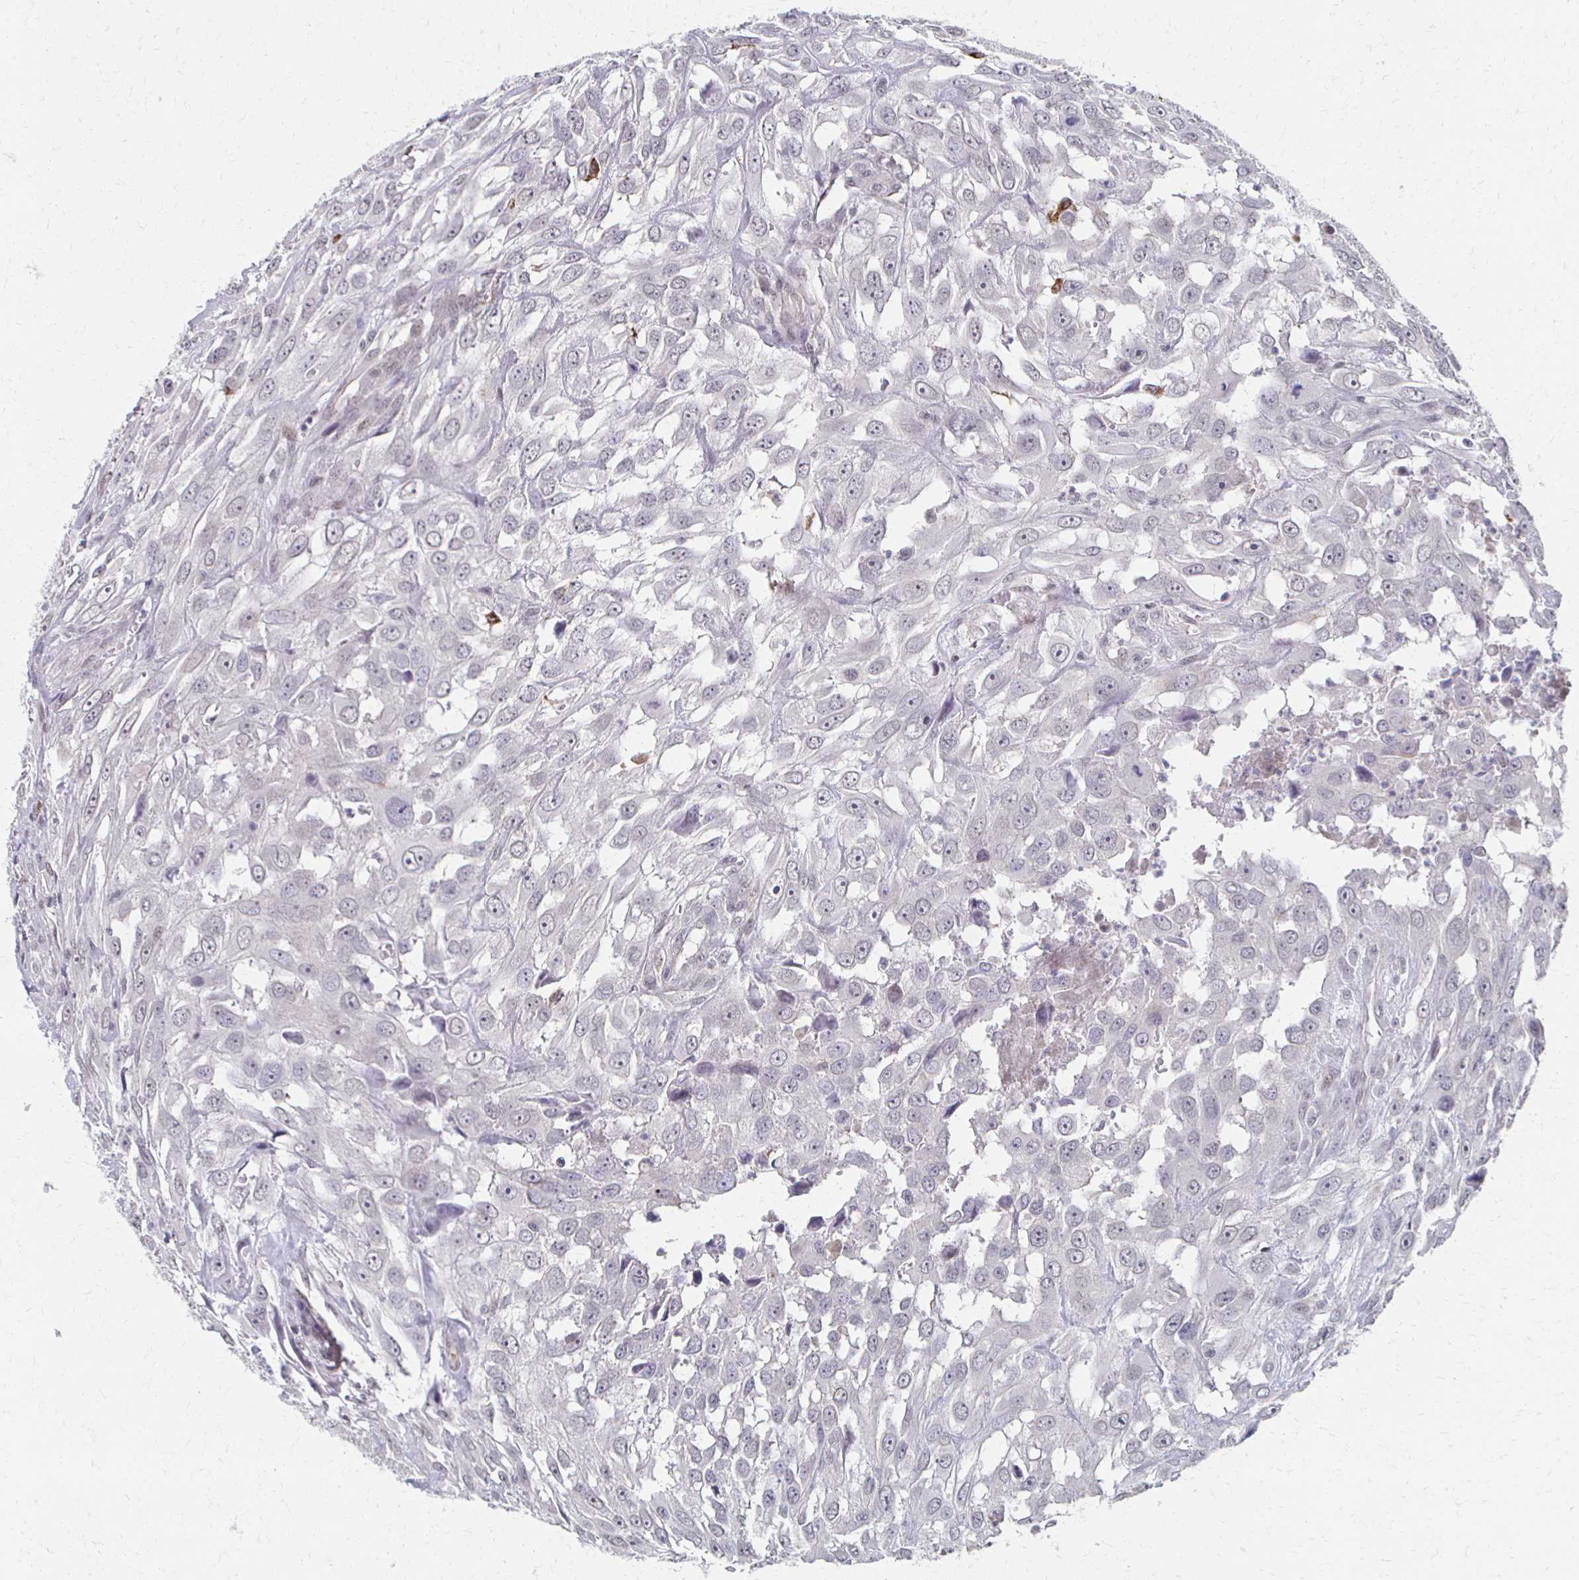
{"staining": {"intensity": "negative", "quantity": "none", "location": "none"}, "tissue": "urothelial cancer", "cell_type": "Tumor cells", "image_type": "cancer", "snomed": [{"axis": "morphology", "description": "Urothelial carcinoma, High grade"}, {"axis": "topography", "description": "Urinary bladder"}], "caption": "An immunohistochemistry micrograph of high-grade urothelial carcinoma is shown. There is no staining in tumor cells of high-grade urothelial carcinoma. (DAB (3,3'-diaminobenzidine) IHC visualized using brightfield microscopy, high magnification).", "gene": "DAB1", "patient": {"sex": "male", "age": 67}}